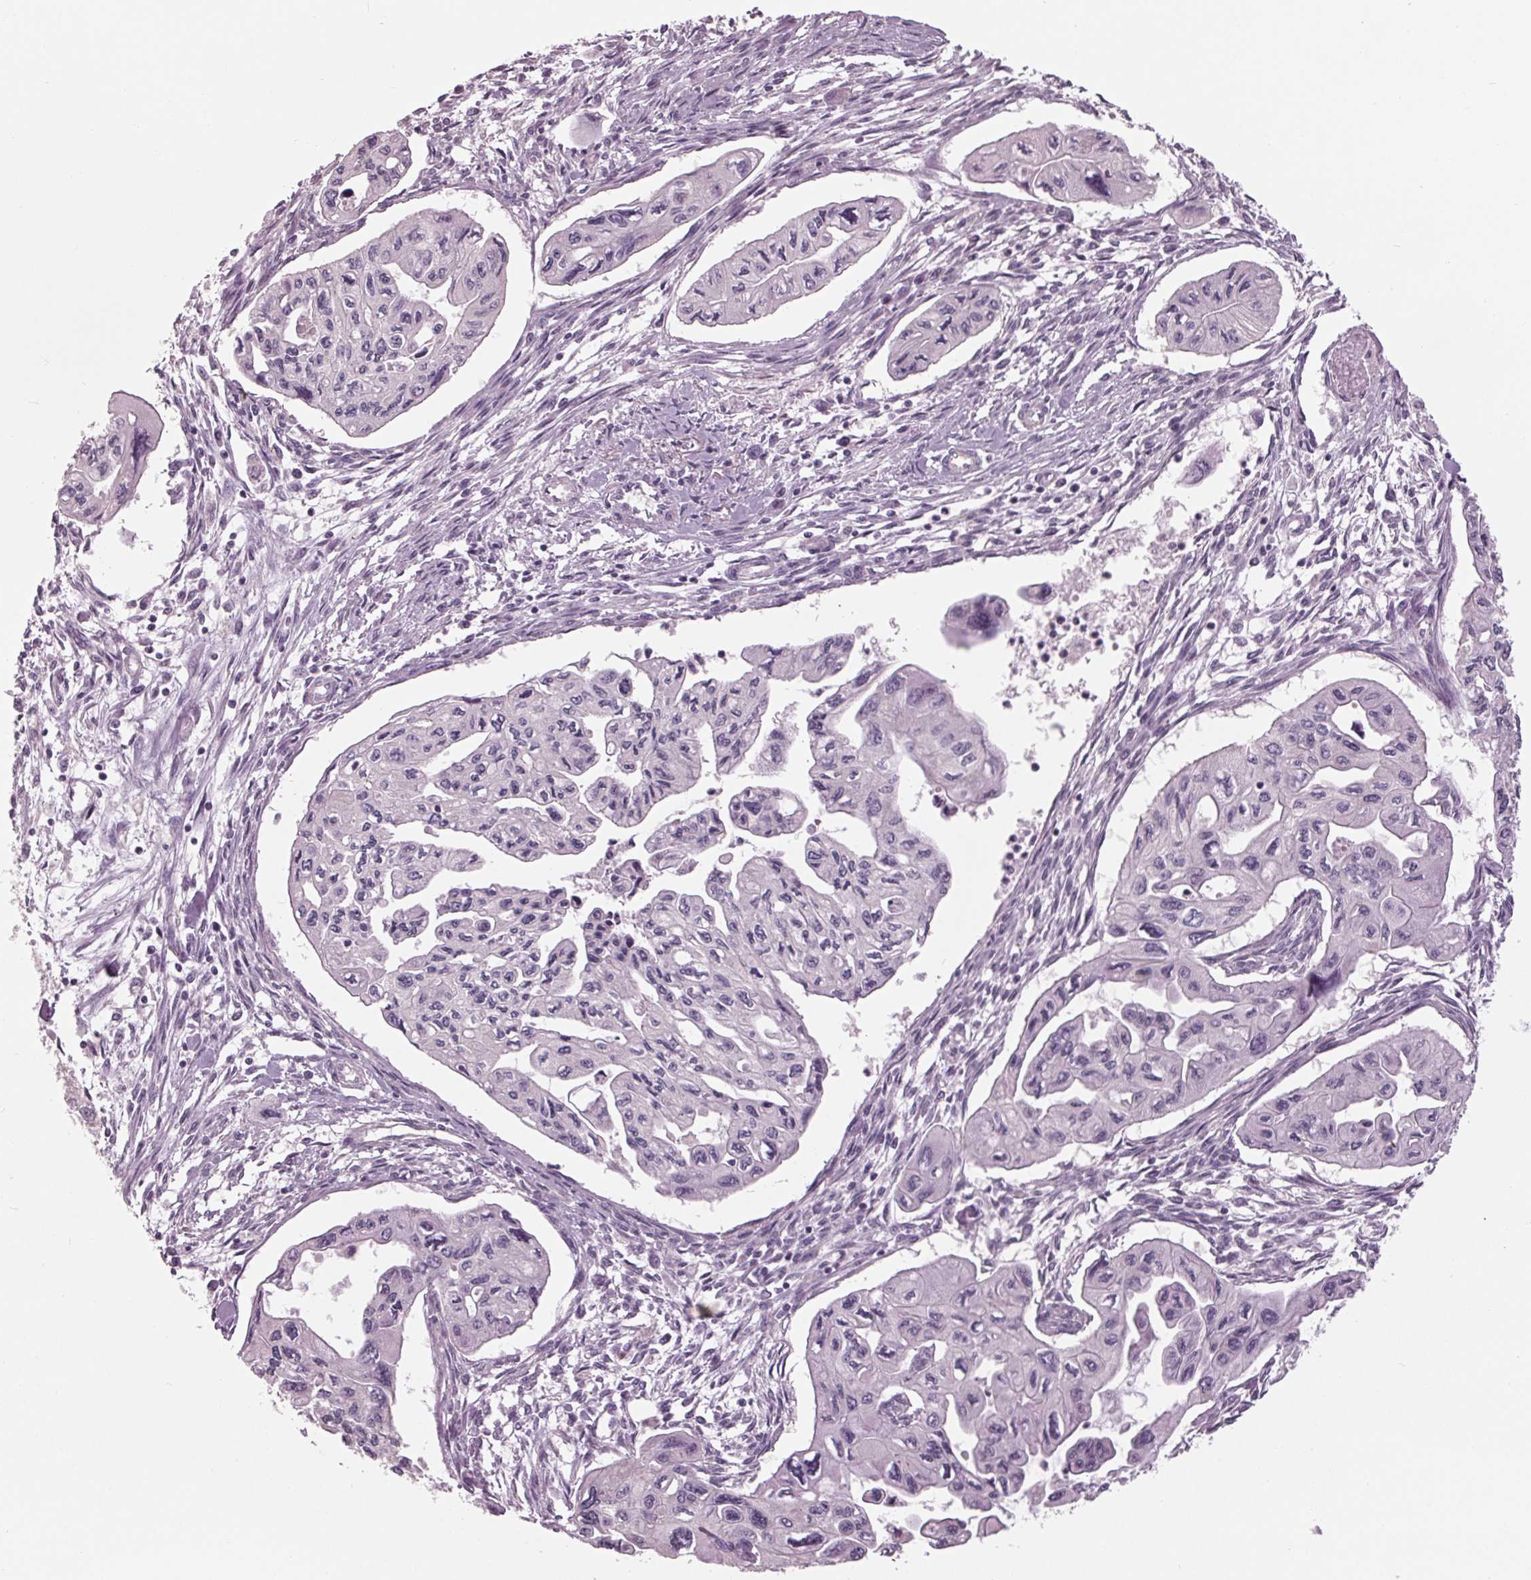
{"staining": {"intensity": "negative", "quantity": "none", "location": "none"}, "tissue": "pancreatic cancer", "cell_type": "Tumor cells", "image_type": "cancer", "snomed": [{"axis": "morphology", "description": "Adenocarcinoma, NOS"}, {"axis": "topography", "description": "Pancreas"}], "caption": "An immunohistochemistry histopathology image of pancreatic adenocarcinoma is shown. There is no staining in tumor cells of pancreatic adenocarcinoma. The staining was performed using DAB to visualize the protein expression in brown, while the nuclei were stained in blue with hematoxylin (Magnification: 20x).", "gene": "TNNC2", "patient": {"sex": "female", "age": 76}}